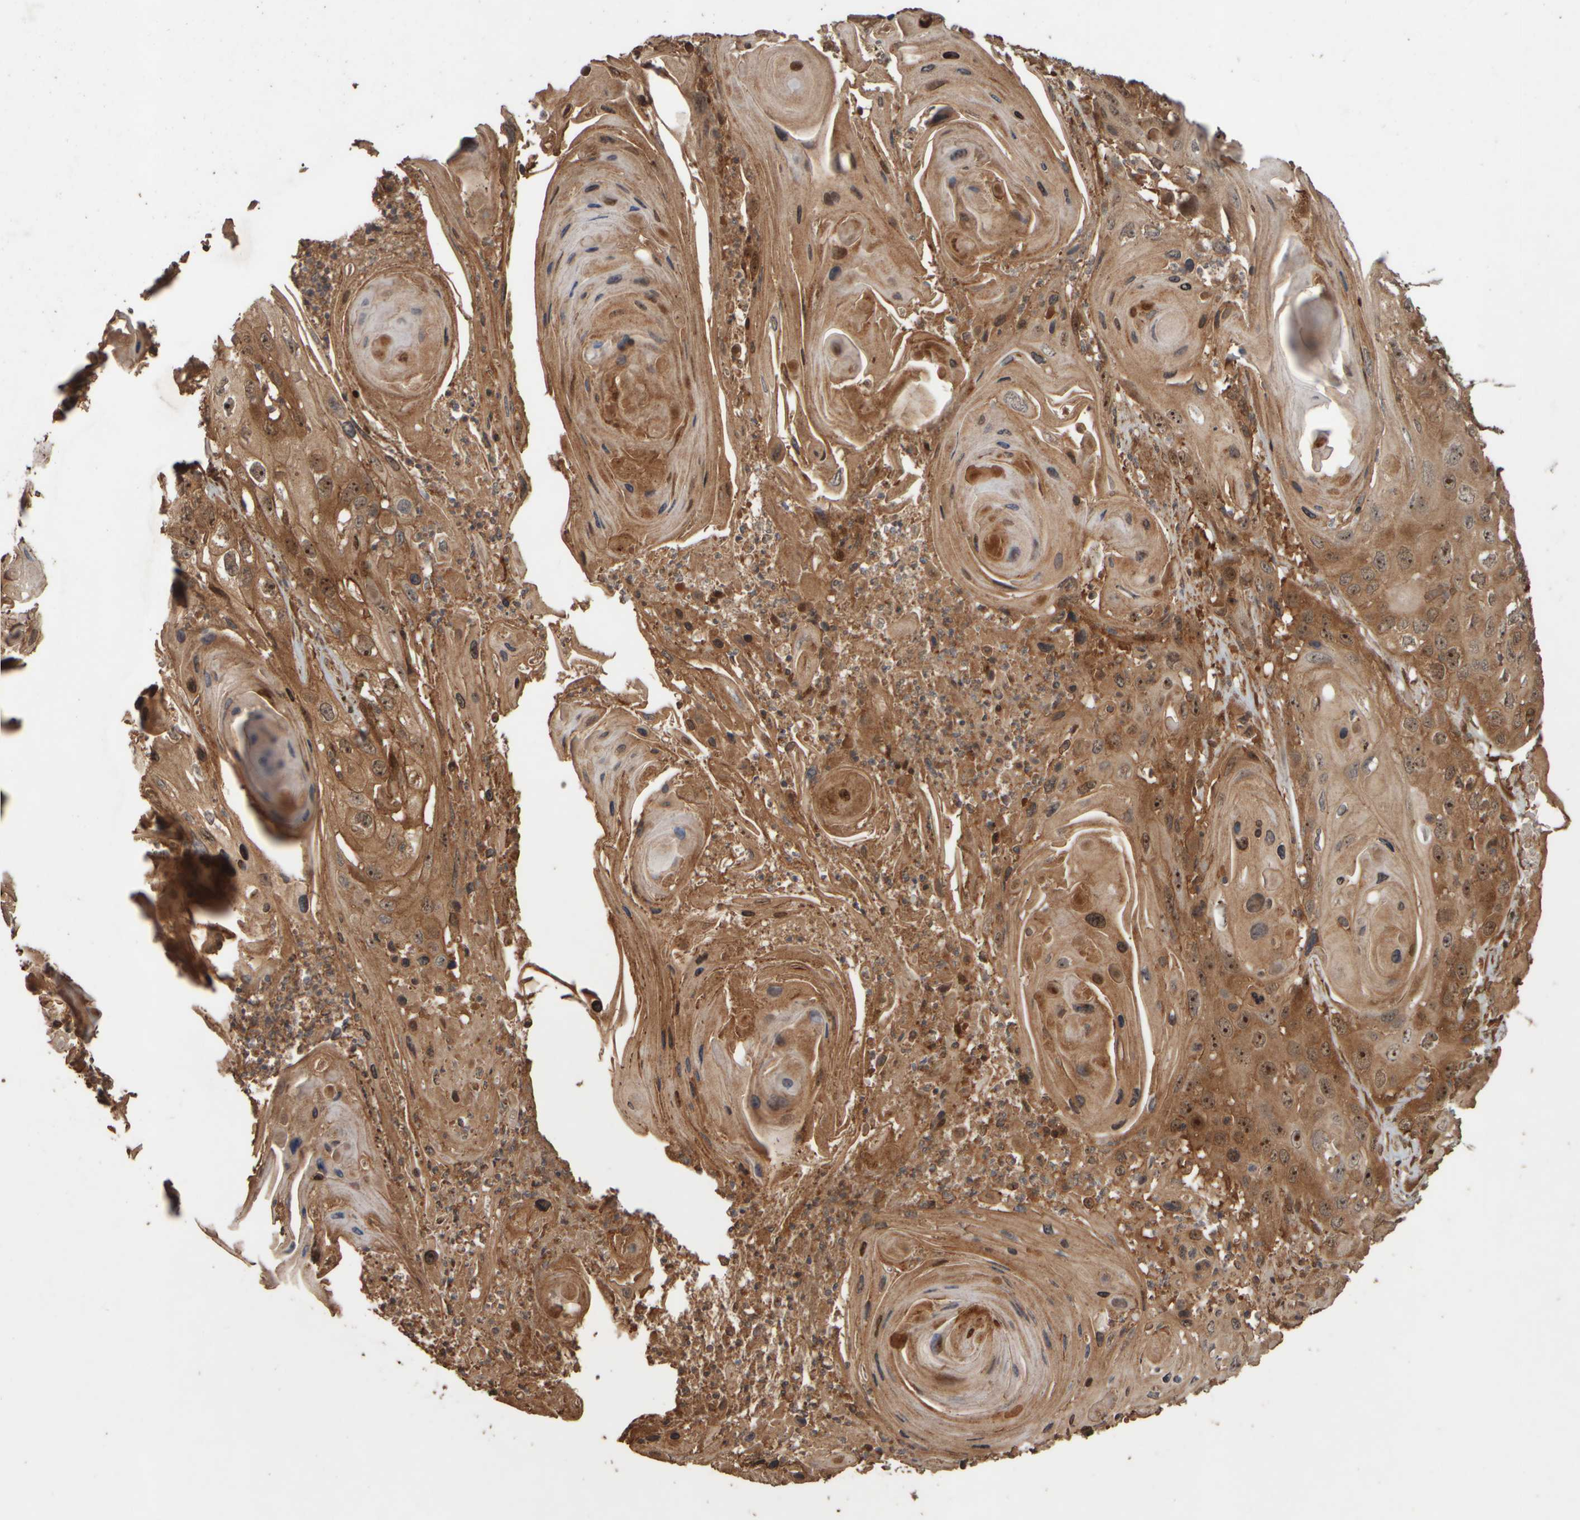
{"staining": {"intensity": "moderate", "quantity": ">75%", "location": "cytoplasmic/membranous,nuclear"}, "tissue": "skin cancer", "cell_type": "Tumor cells", "image_type": "cancer", "snomed": [{"axis": "morphology", "description": "Squamous cell carcinoma, NOS"}, {"axis": "topography", "description": "Skin"}], "caption": "Tumor cells demonstrate moderate cytoplasmic/membranous and nuclear staining in approximately >75% of cells in skin squamous cell carcinoma. The staining was performed using DAB (3,3'-diaminobenzidine), with brown indicating positive protein expression. Nuclei are stained blue with hematoxylin.", "gene": "SPHK1", "patient": {"sex": "male", "age": 55}}